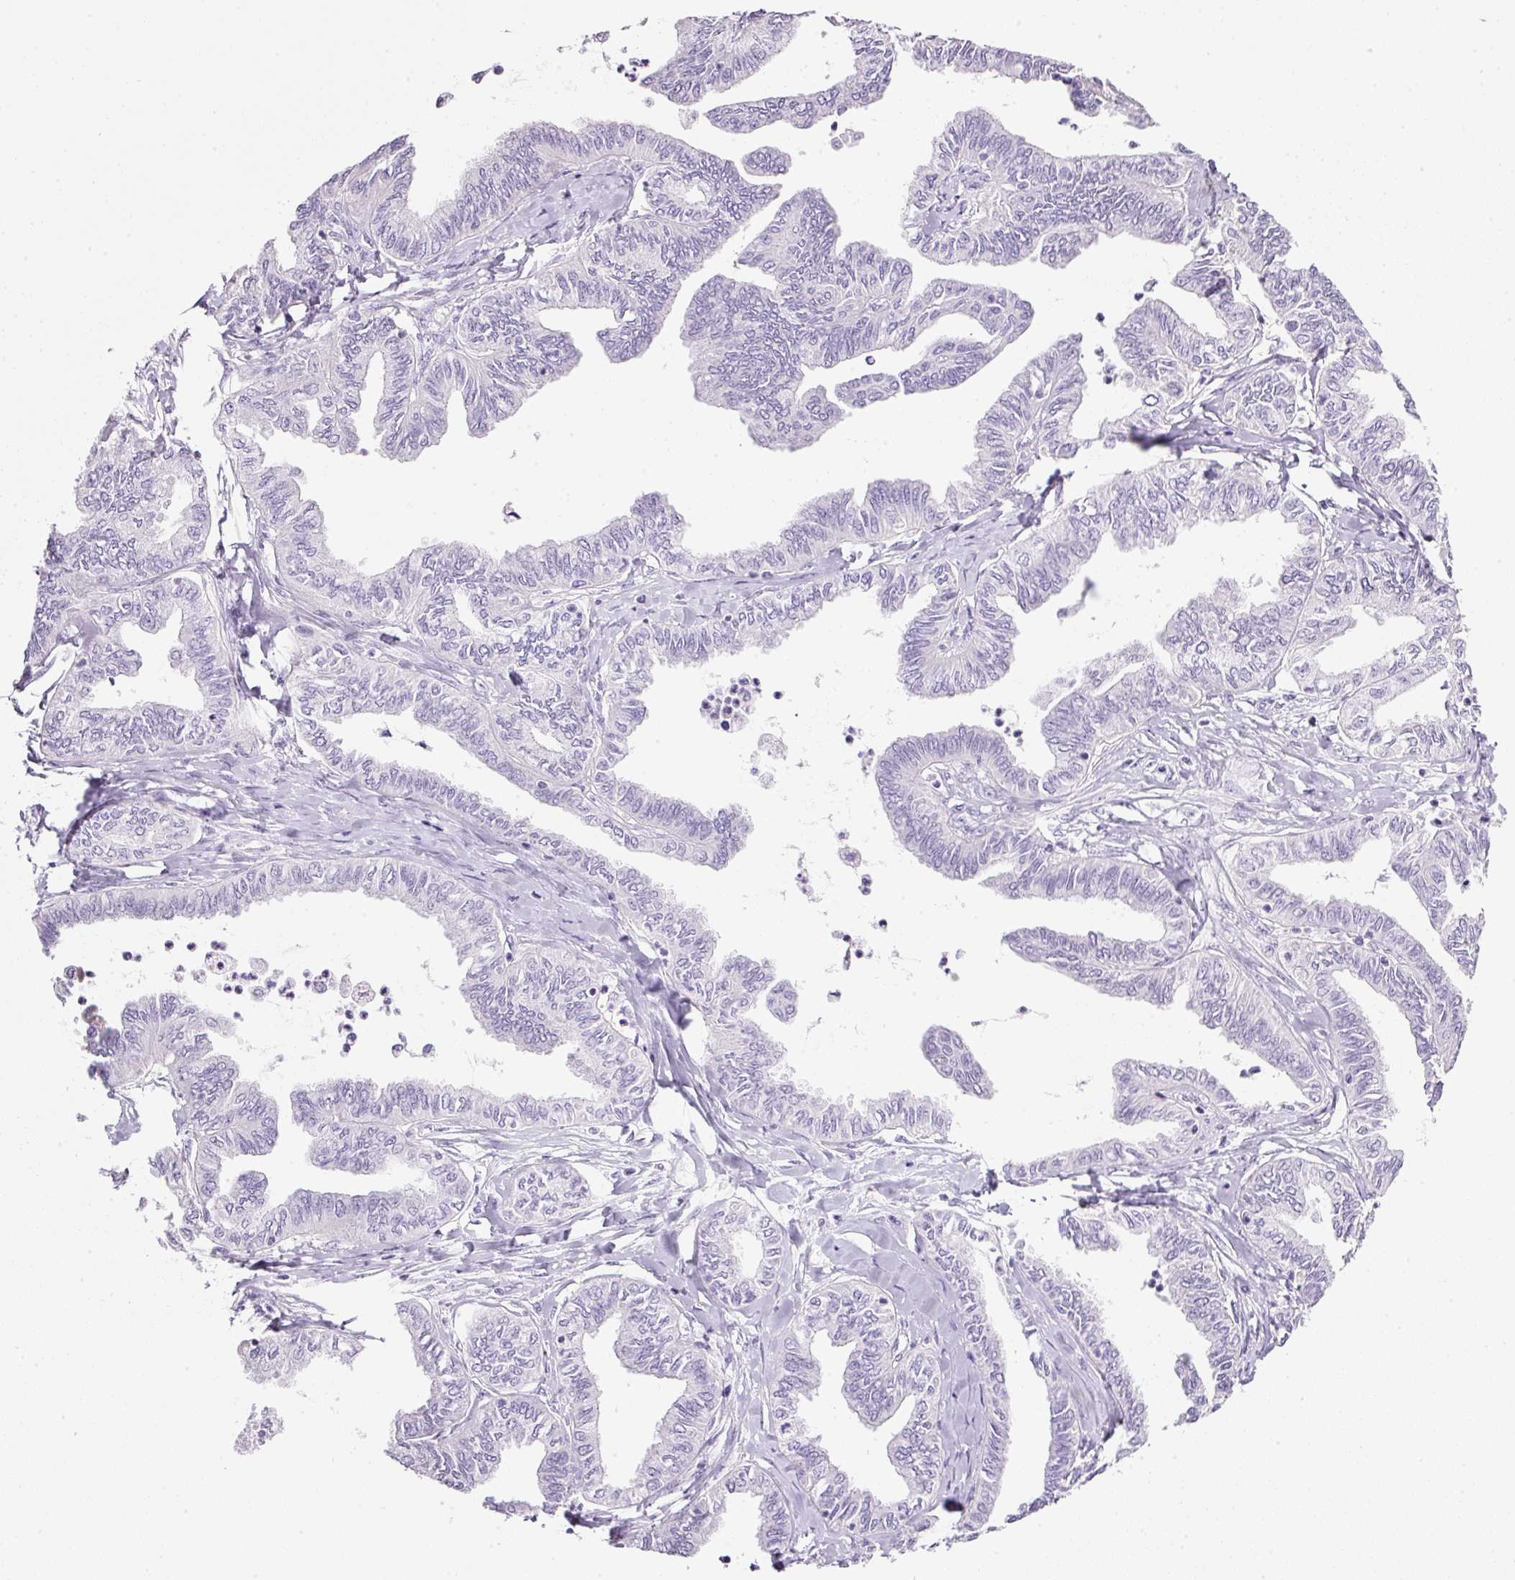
{"staining": {"intensity": "negative", "quantity": "none", "location": "none"}, "tissue": "ovarian cancer", "cell_type": "Tumor cells", "image_type": "cancer", "snomed": [{"axis": "morphology", "description": "Carcinoma, endometroid"}, {"axis": "topography", "description": "Ovary"}], "caption": "This is an immunohistochemistry histopathology image of endometroid carcinoma (ovarian). There is no expression in tumor cells.", "gene": "BSND", "patient": {"sex": "female", "age": 70}}